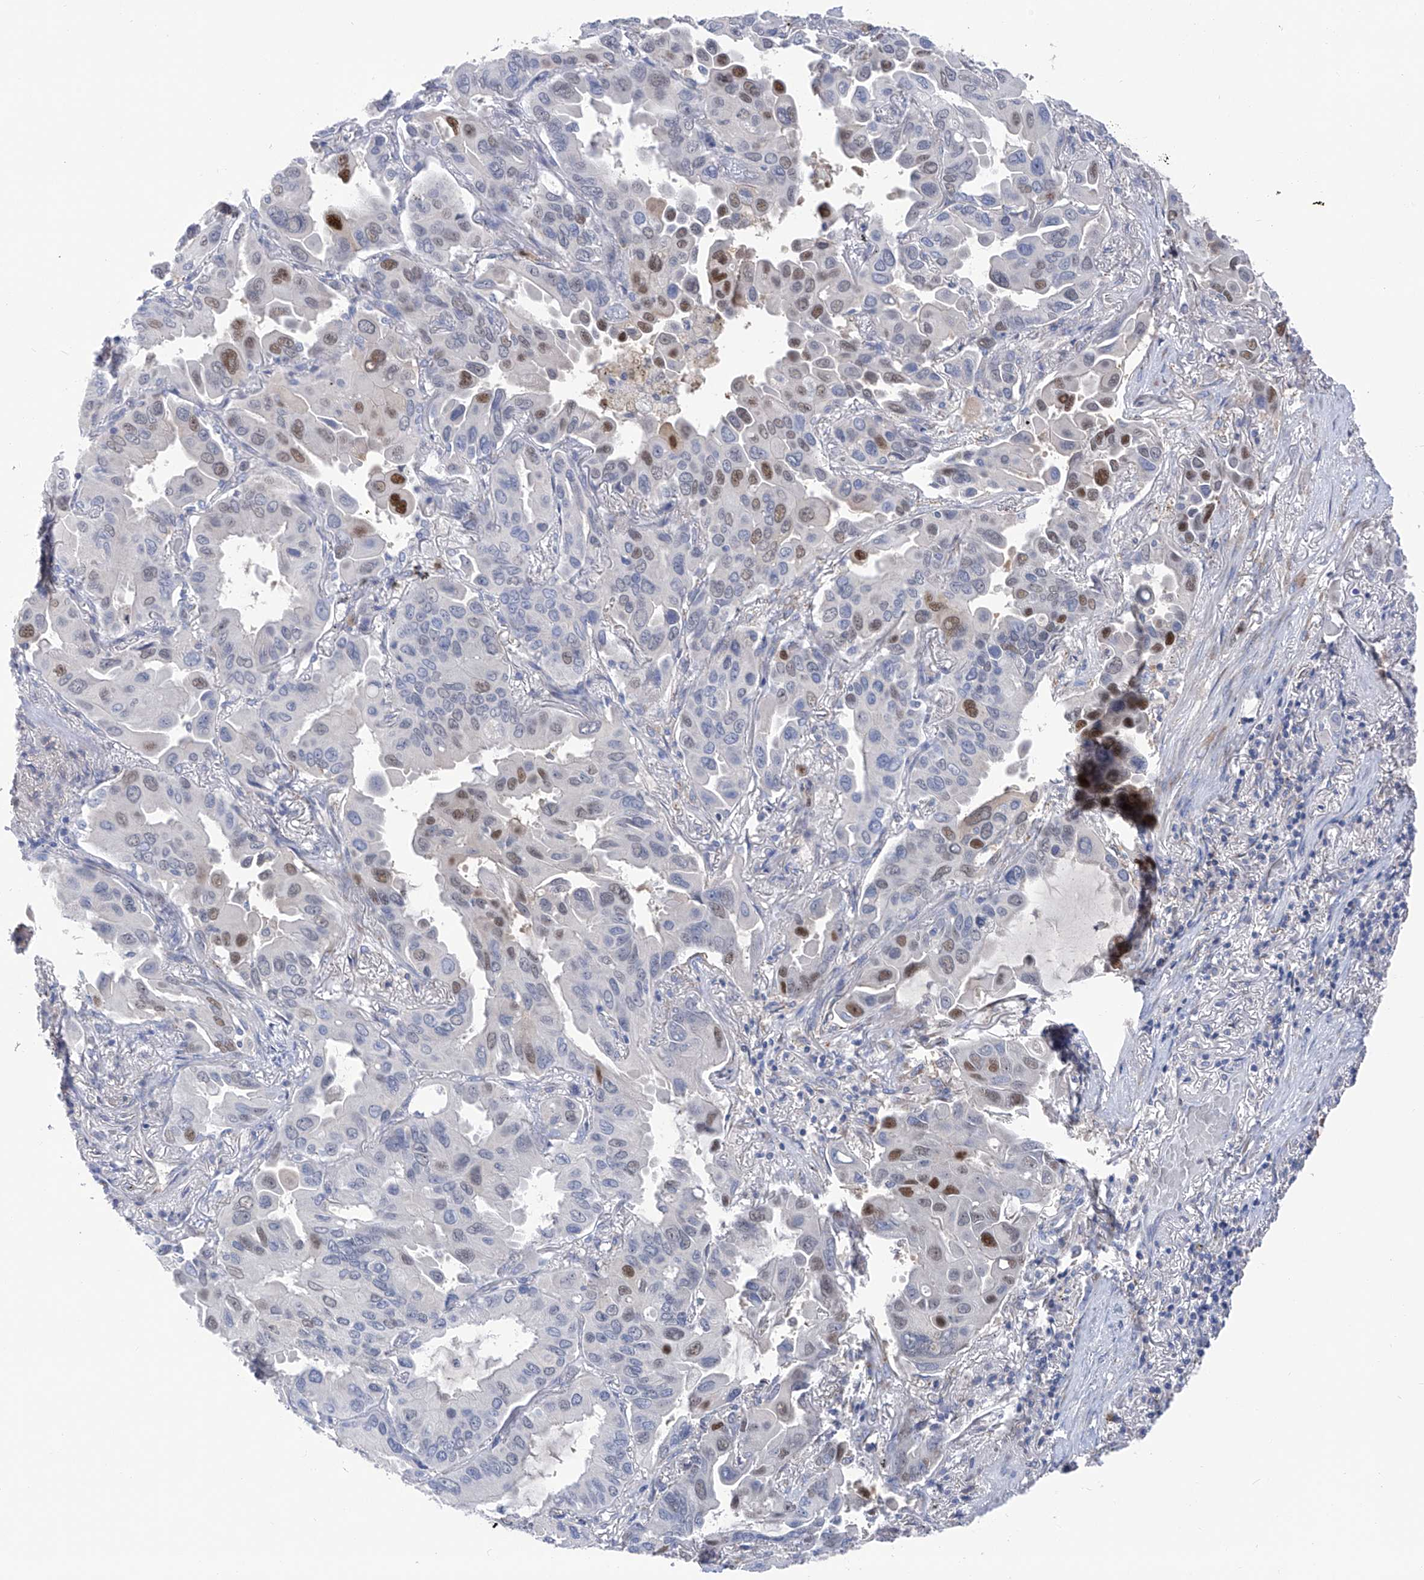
{"staining": {"intensity": "moderate", "quantity": "<25%", "location": "nuclear"}, "tissue": "lung cancer", "cell_type": "Tumor cells", "image_type": "cancer", "snomed": [{"axis": "morphology", "description": "Adenocarcinoma, NOS"}, {"axis": "topography", "description": "Lung"}], "caption": "Tumor cells display low levels of moderate nuclear positivity in about <25% of cells in lung adenocarcinoma.", "gene": "PHF20", "patient": {"sex": "male", "age": 64}}